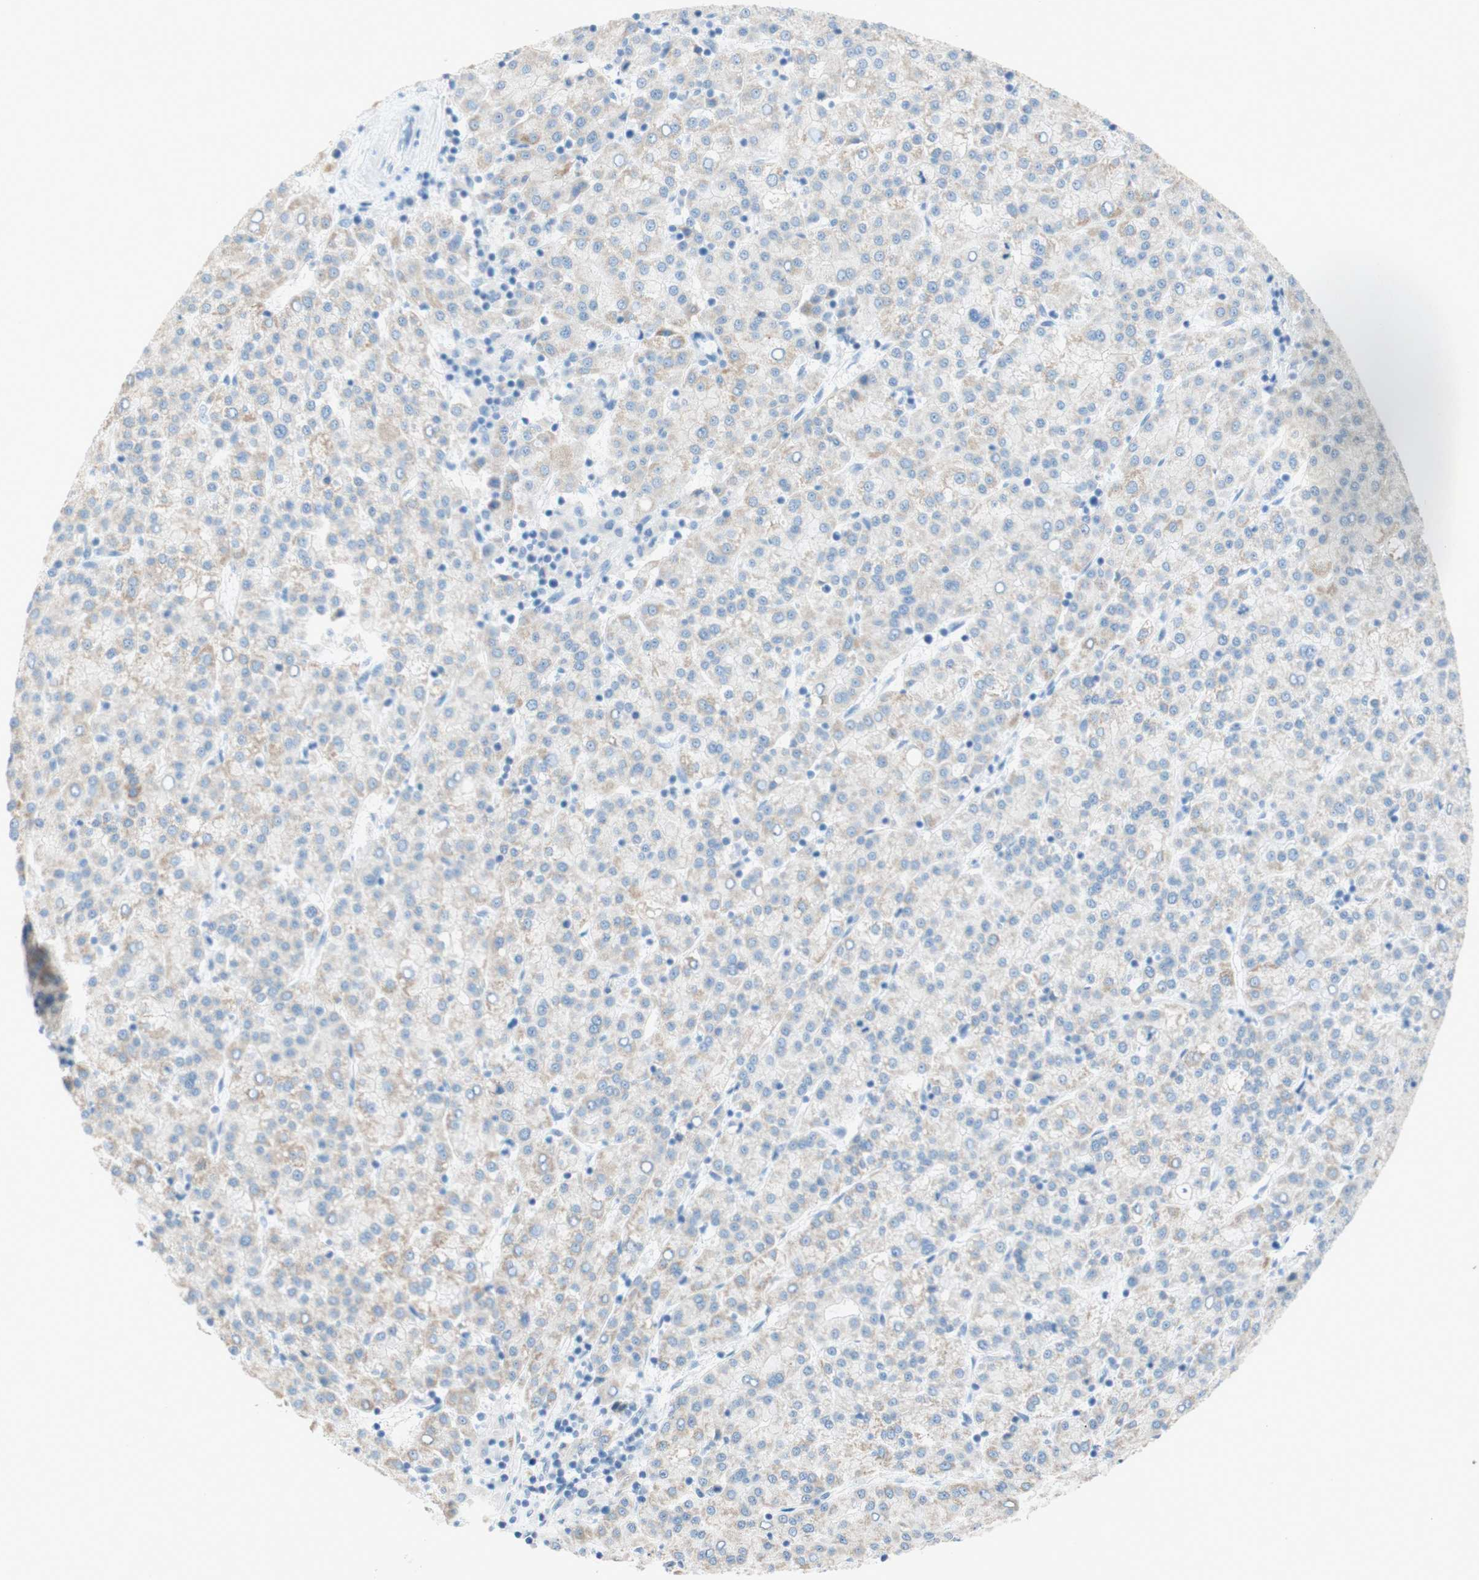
{"staining": {"intensity": "weak", "quantity": "<25%", "location": "cytoplasmic/membranous"}, "tissue": "liver cancer", "cell_type": "Tumor cells", "image_type": "cancer", "snomed": [{"axis": "morphology", "description": "Carcinoma, Hepatocellular, NOS"}, {"axis": "topography", "description": "Liver"}], "caption": "High power microscopy image of an IHC micrograph of hepatocellular carcinoma (liver), revealing no significant staining in tumor cells.", "gene": "POLR2J3", "patient": {"sex": "female", "age": 58}}